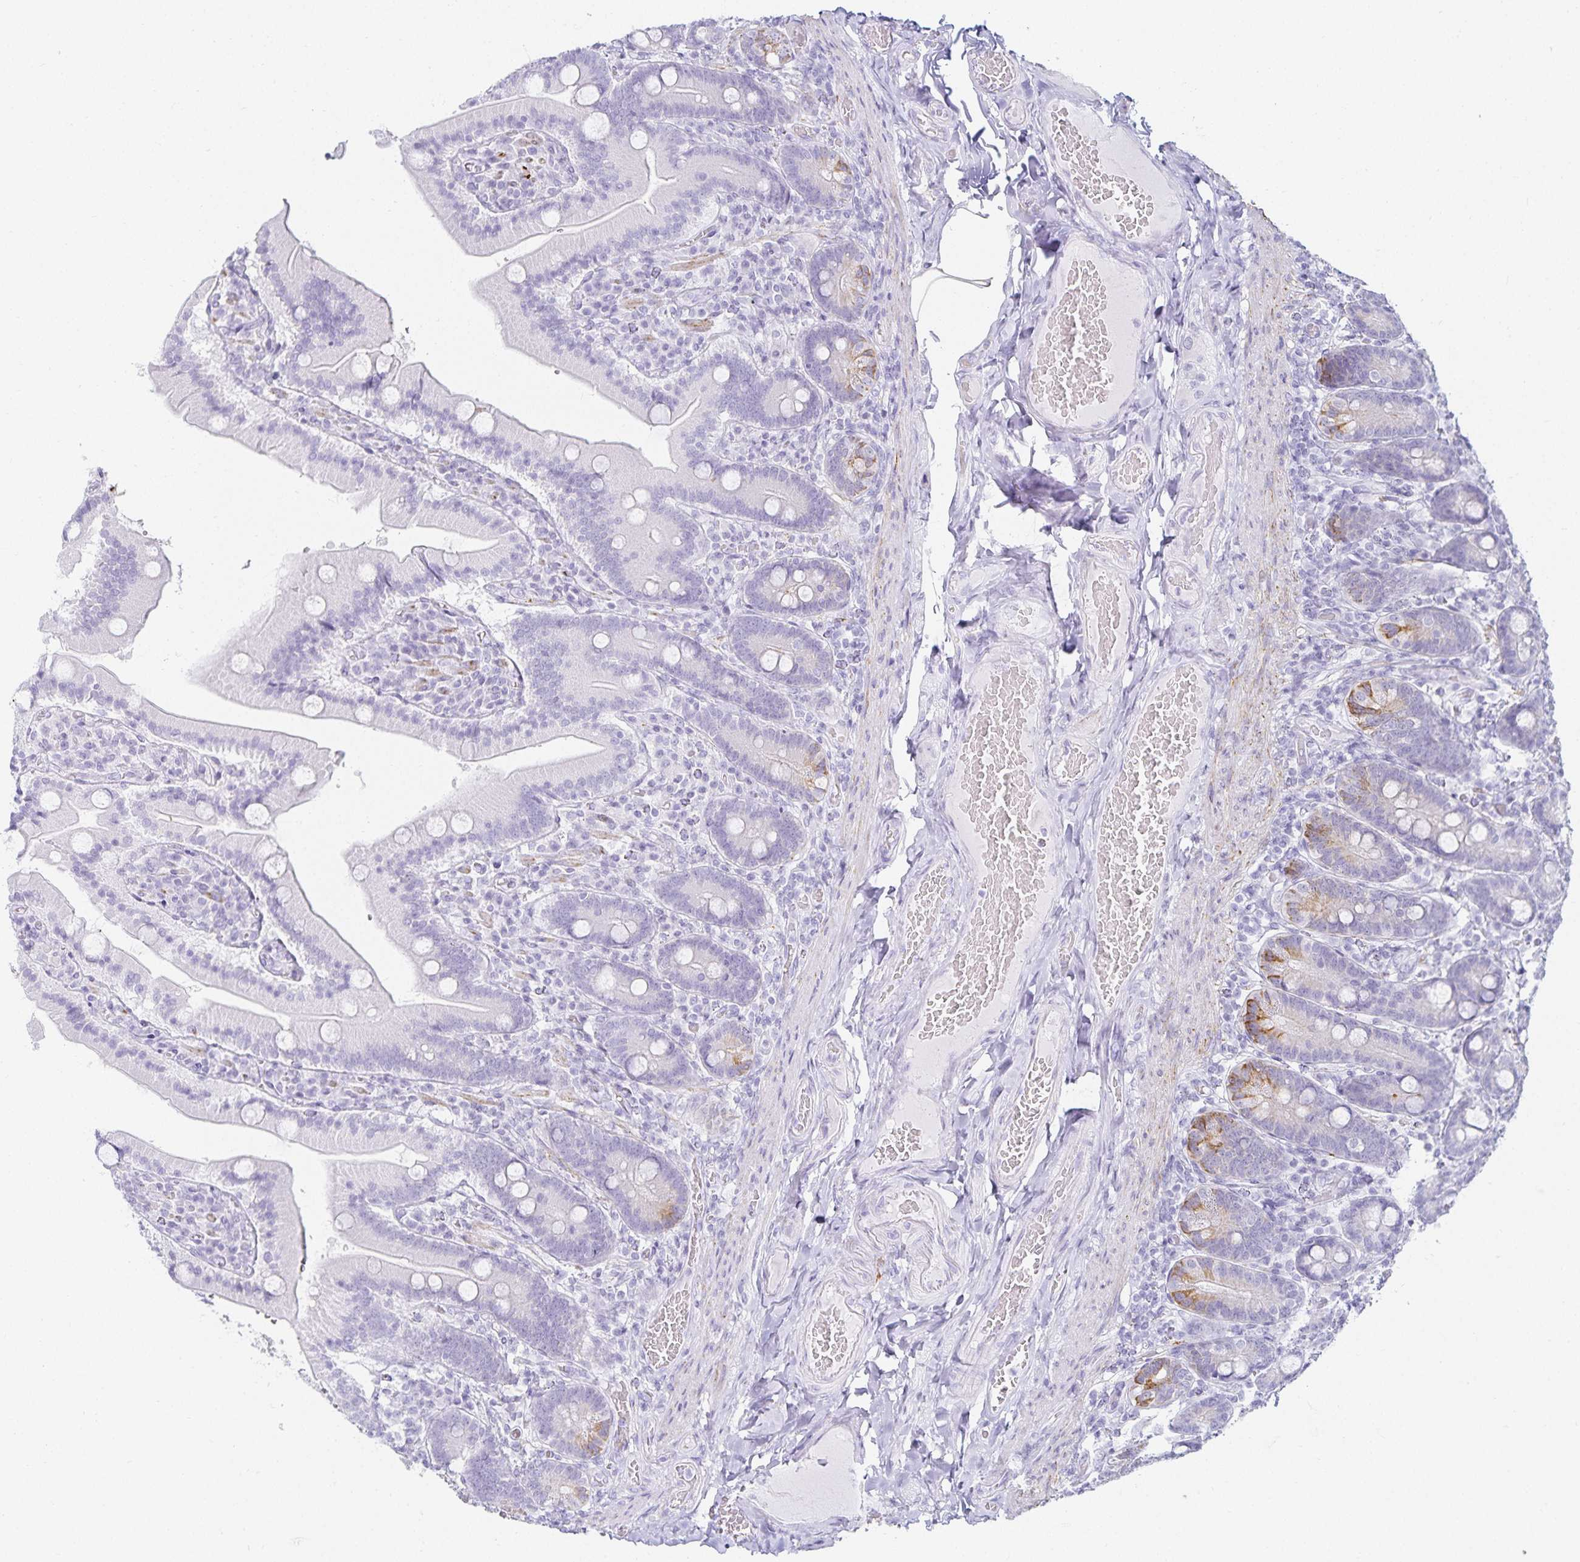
{"staining": {"intensity": "moderate", "quantity": "<25%", "location": "cytoplasmic/membranous"}, "tissue": "duodenum", "cell_type": "Glandular cells", "image_type": "normal", "snomed": [{"axis": "morphology", "description": "Normal tissue, NOS"}, {"axis": "topography", "description": "Duodenum"}], "caption": "Brown immunohistochemical staining in normal human duodenum displays moderate cytoplasmic/membranous expression in approximately <25% of glandular cells.", "gene": "GP2", "patient": {"sex": "female", "age": 62}}